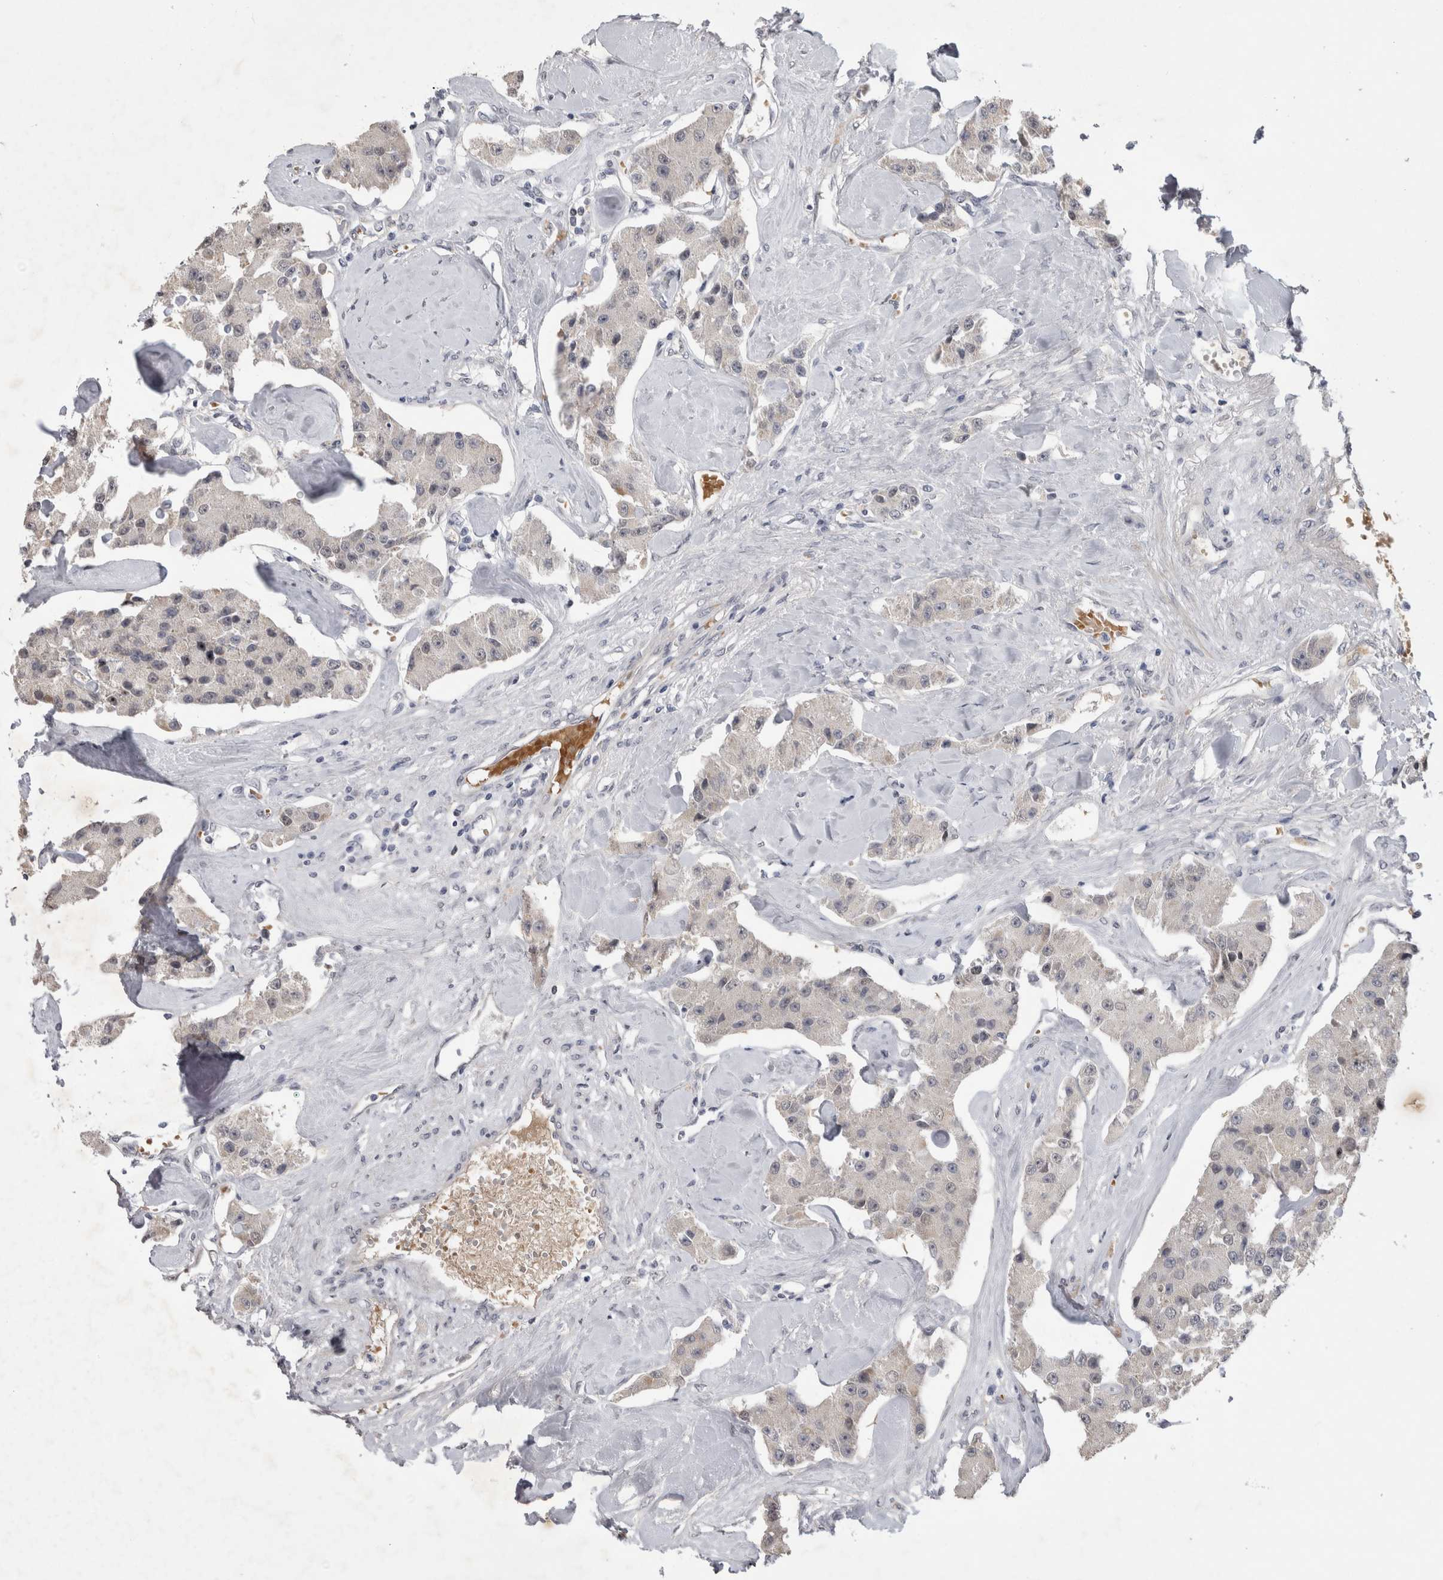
{"staining": {"intensity": "negative", "quantity": "none", "location": "none"}, "tissue": "carcinoid", "cell_type": "Tumor cells", "image_type": "cancer", "snomed": [{"axis": "morphology", "description": "Carcinoid, malignant, NOS"}, {"axis": "topography", "description": "Pancreas"}], "caption": "High magnification brightfield microscopy of carcinoid (malignant) stained with DAB (brown) and counterstained with hematoxylin (blue): tumor cells show no significant expression.", "gene": "IFI44", "patient": {"sex": "male", "age": 41}}